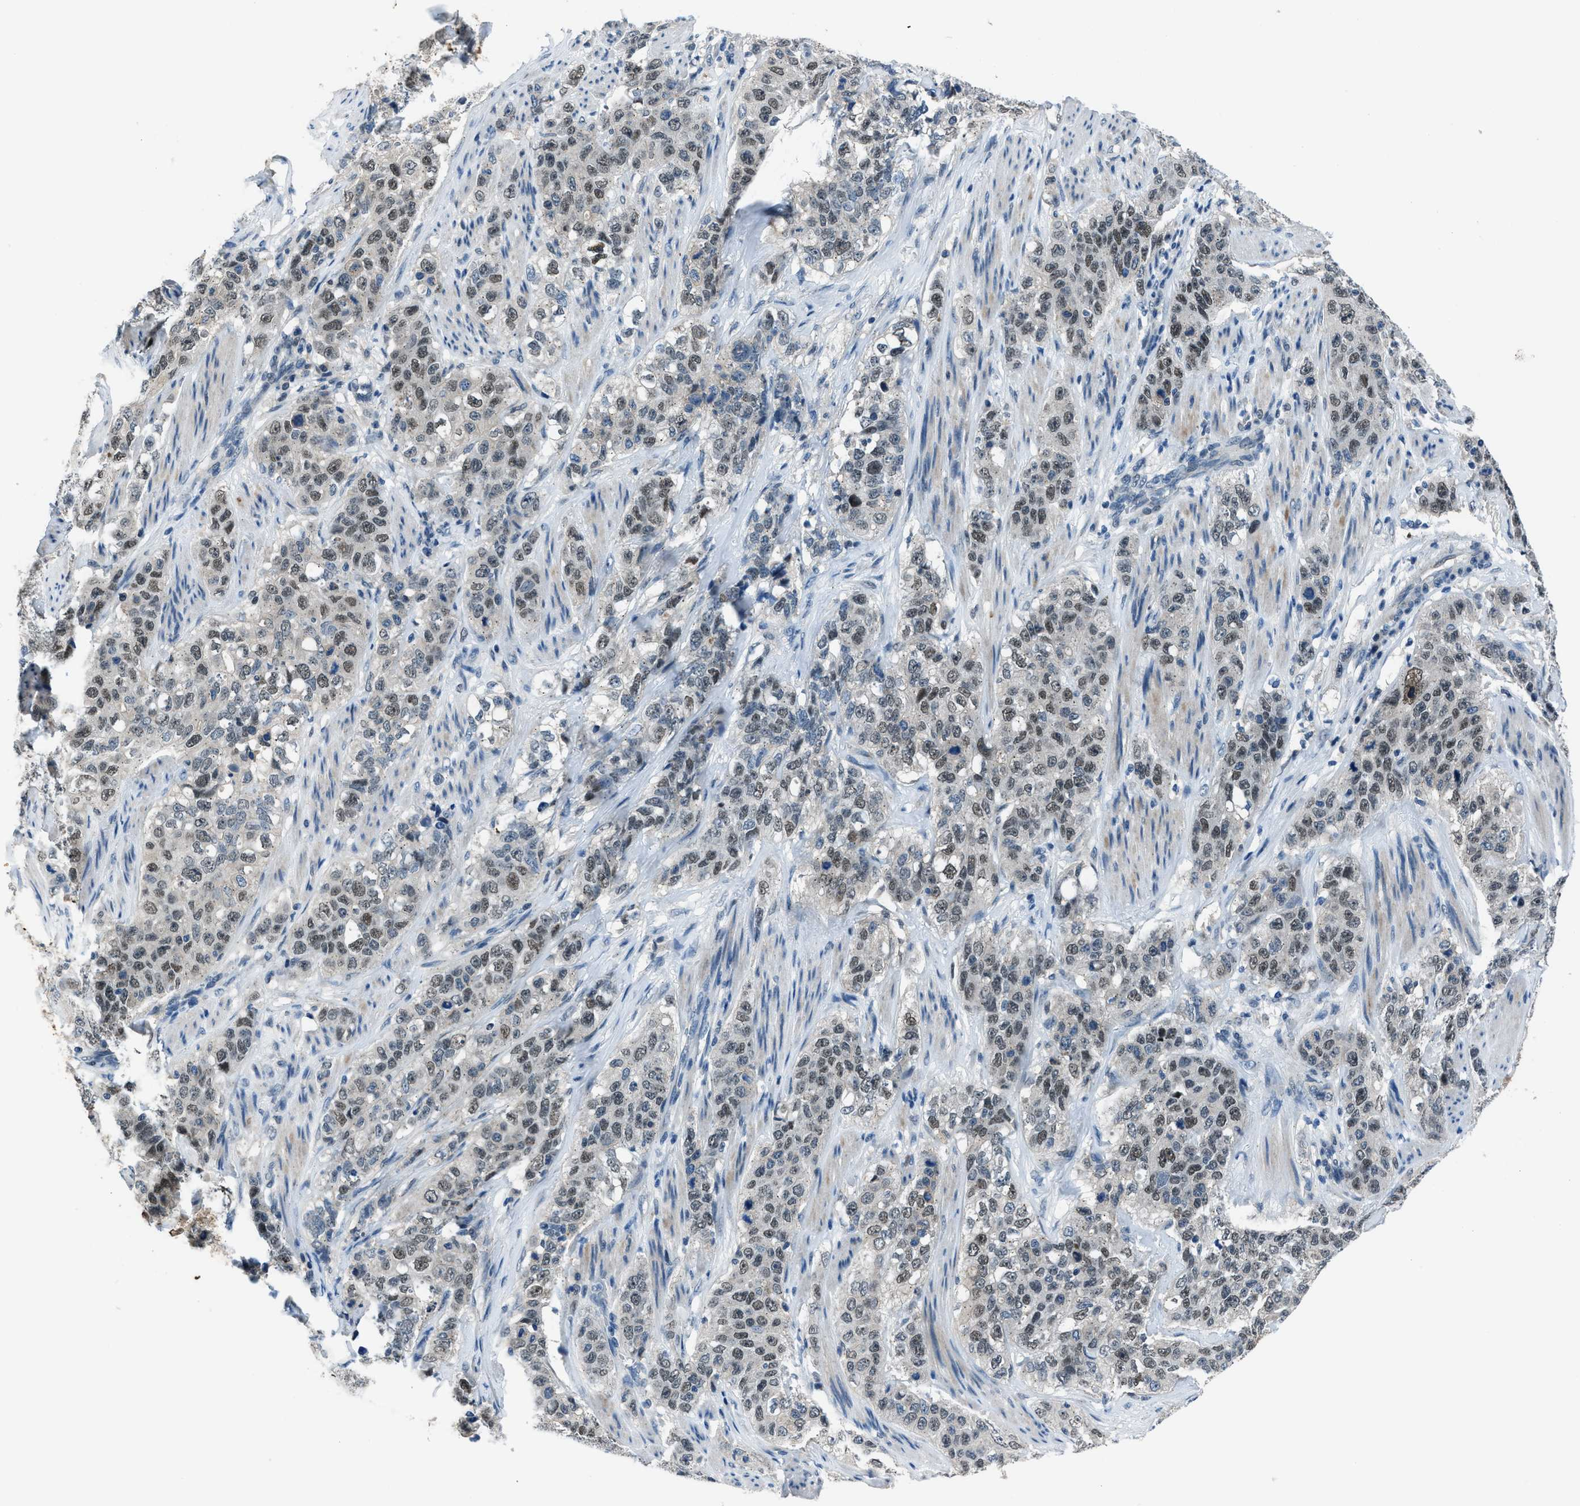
{"staining": {"intensity": "moderate", "quantity": ">75%", "location": "nuclear"}, "tissue": "stomach cancer", "cell_type": "Tumor cells", "image_type": "cancer", "snomed": [{"axis": "morphology", "description": "Adenocarcinoma, NOS"}, {"axis": "topography", "description": "Stomach"}], "caption": "Tumor cells exhibit moderate nuclear positivity in approximately >75% of cells in adenocarcinoma (stomach).", "gene": "DUSP19", "patient": {"sex": "male", "age": 48}}